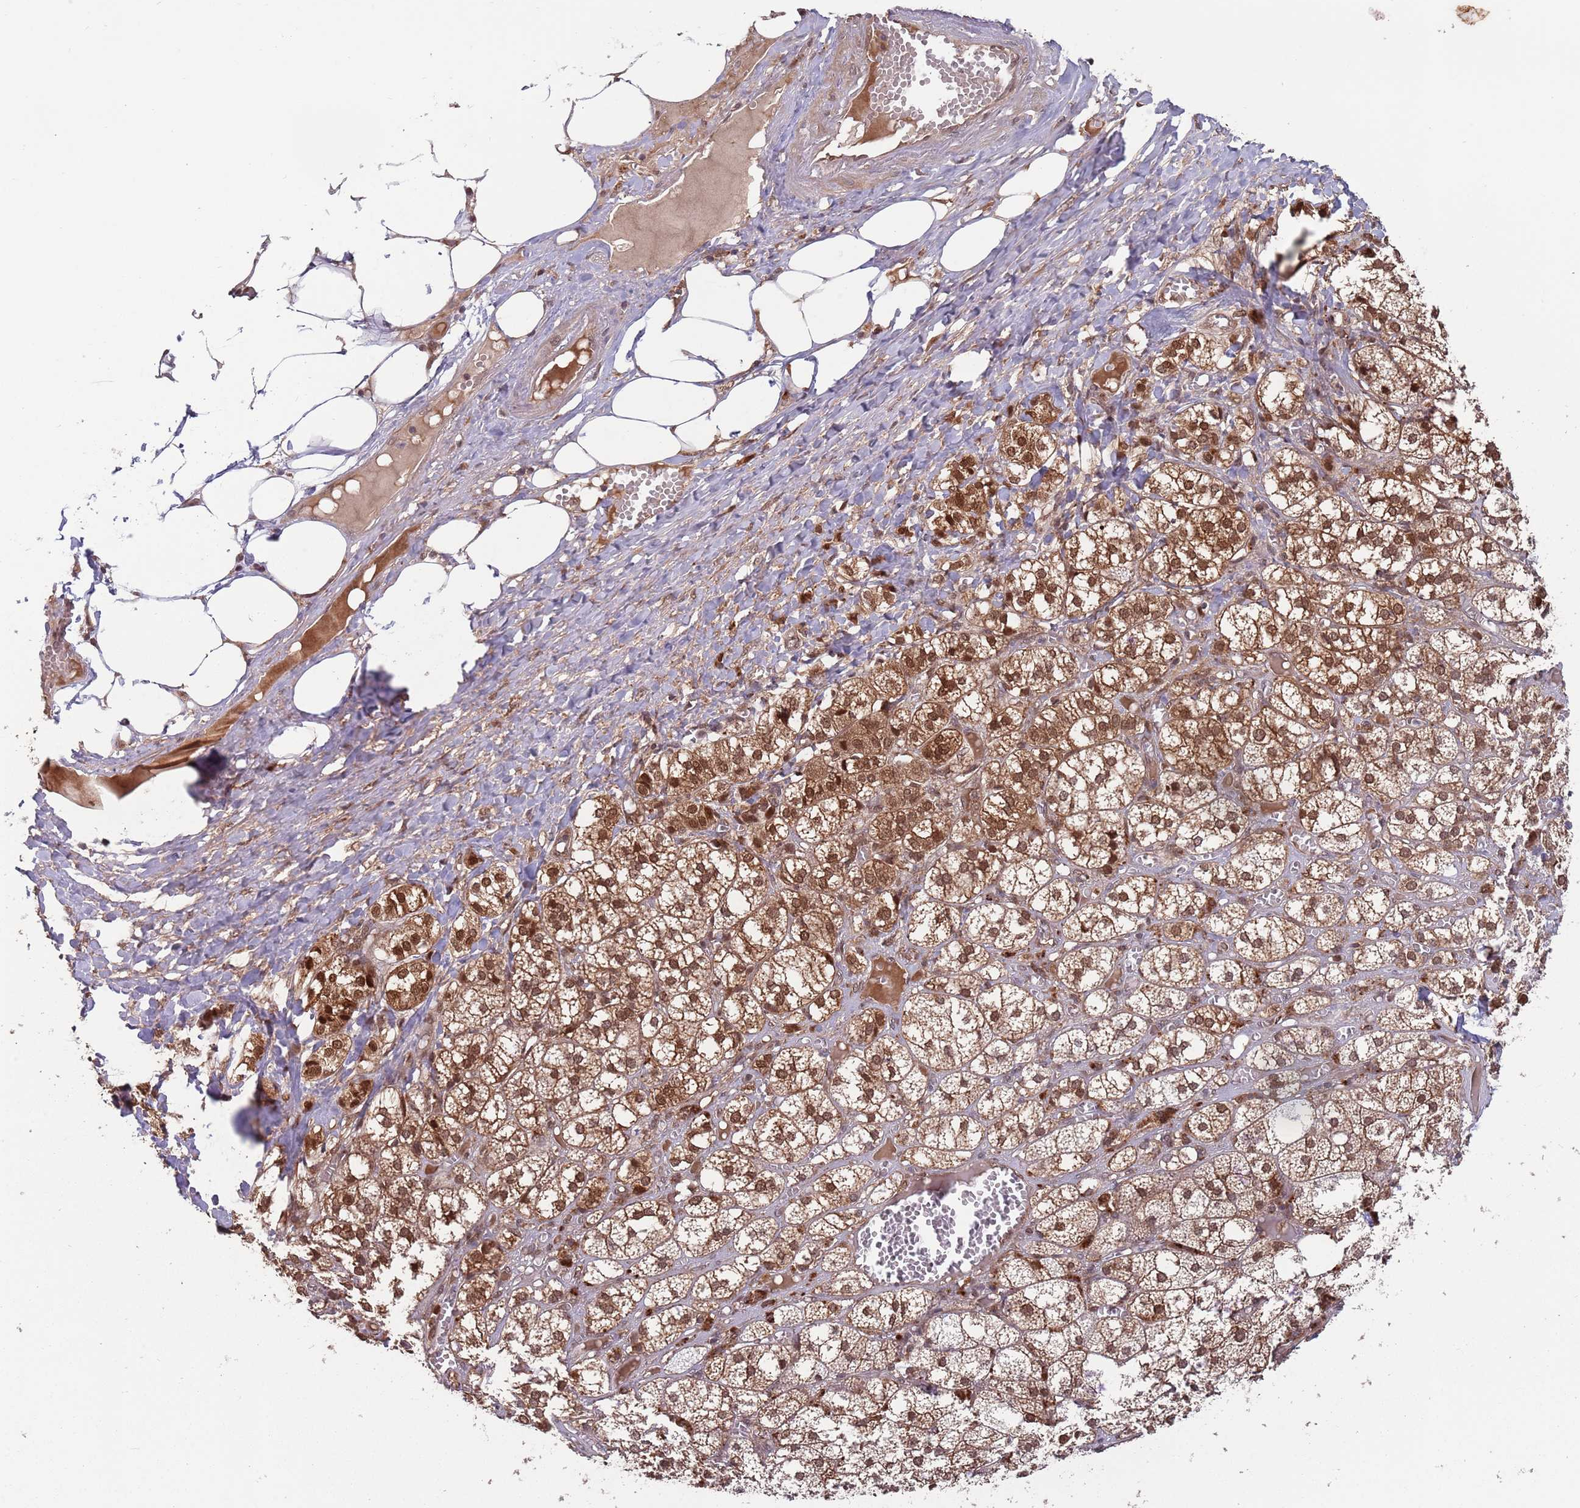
{"staining": {"intensity": "strong", "quantity": ">75%", "location": "cytoplasmic/membranous,nuclear"}, "tissue": "adrenal gland", "cell_type": "Glandular cells", "image_type": "normal", "snomed": [{"axis": "morphology", "description": "Normal tissue, NOS"}, {"axis": "topography", "description": "Adrenal gland"}], "caption": "High-magnification brightfield microscopy of normal adrenal gland stained with DAB (brown) and counterstained with hematoxylin (blue). glandular cells exhibit strong cytoplasmic/membranous,nuclear expression is appreciated in about>75% of cells.", "gene": "SALL1", "patient": {"sex": "female", "age": 61}}